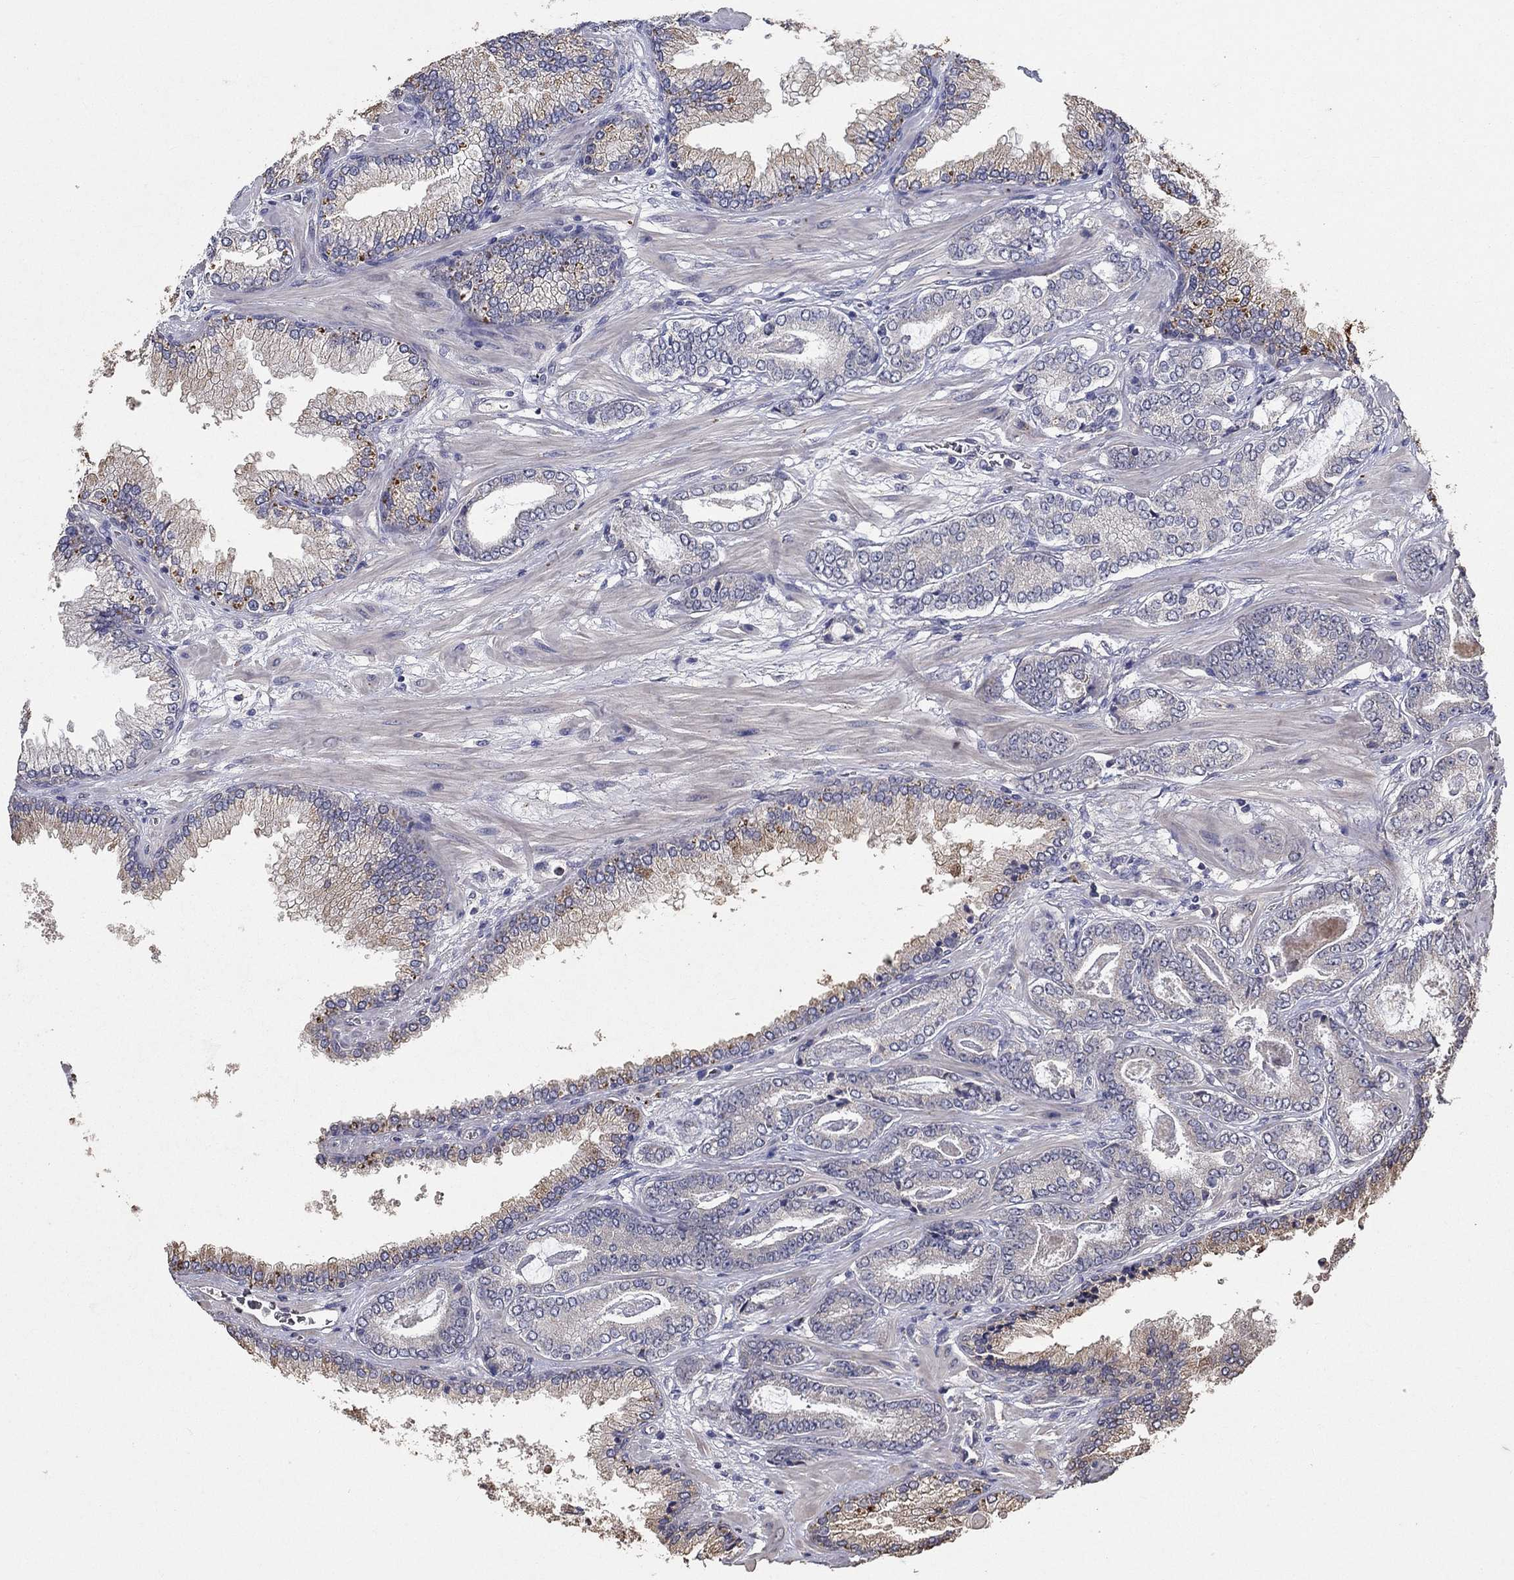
{"staining": {"intensity": "weak", "quantity": "<25%", "location": "cytoplasmic/membranous"}, "tissue": "prostate cancer", "cell_type": "Tumor cells", "image_type": "cancer", "snomed": [{"axis": "morphology", "description": "Adenocarcinoma, Low grade"}, {"axis": "topography", "description": "Prostate"}], "caption": "Human low-grade adenocarcinoma (prostate) stained for a protein using IHC displays no staining in tumor cells.", "gene": "PROZ", "patient": {"sex": "male", "age": 69}}